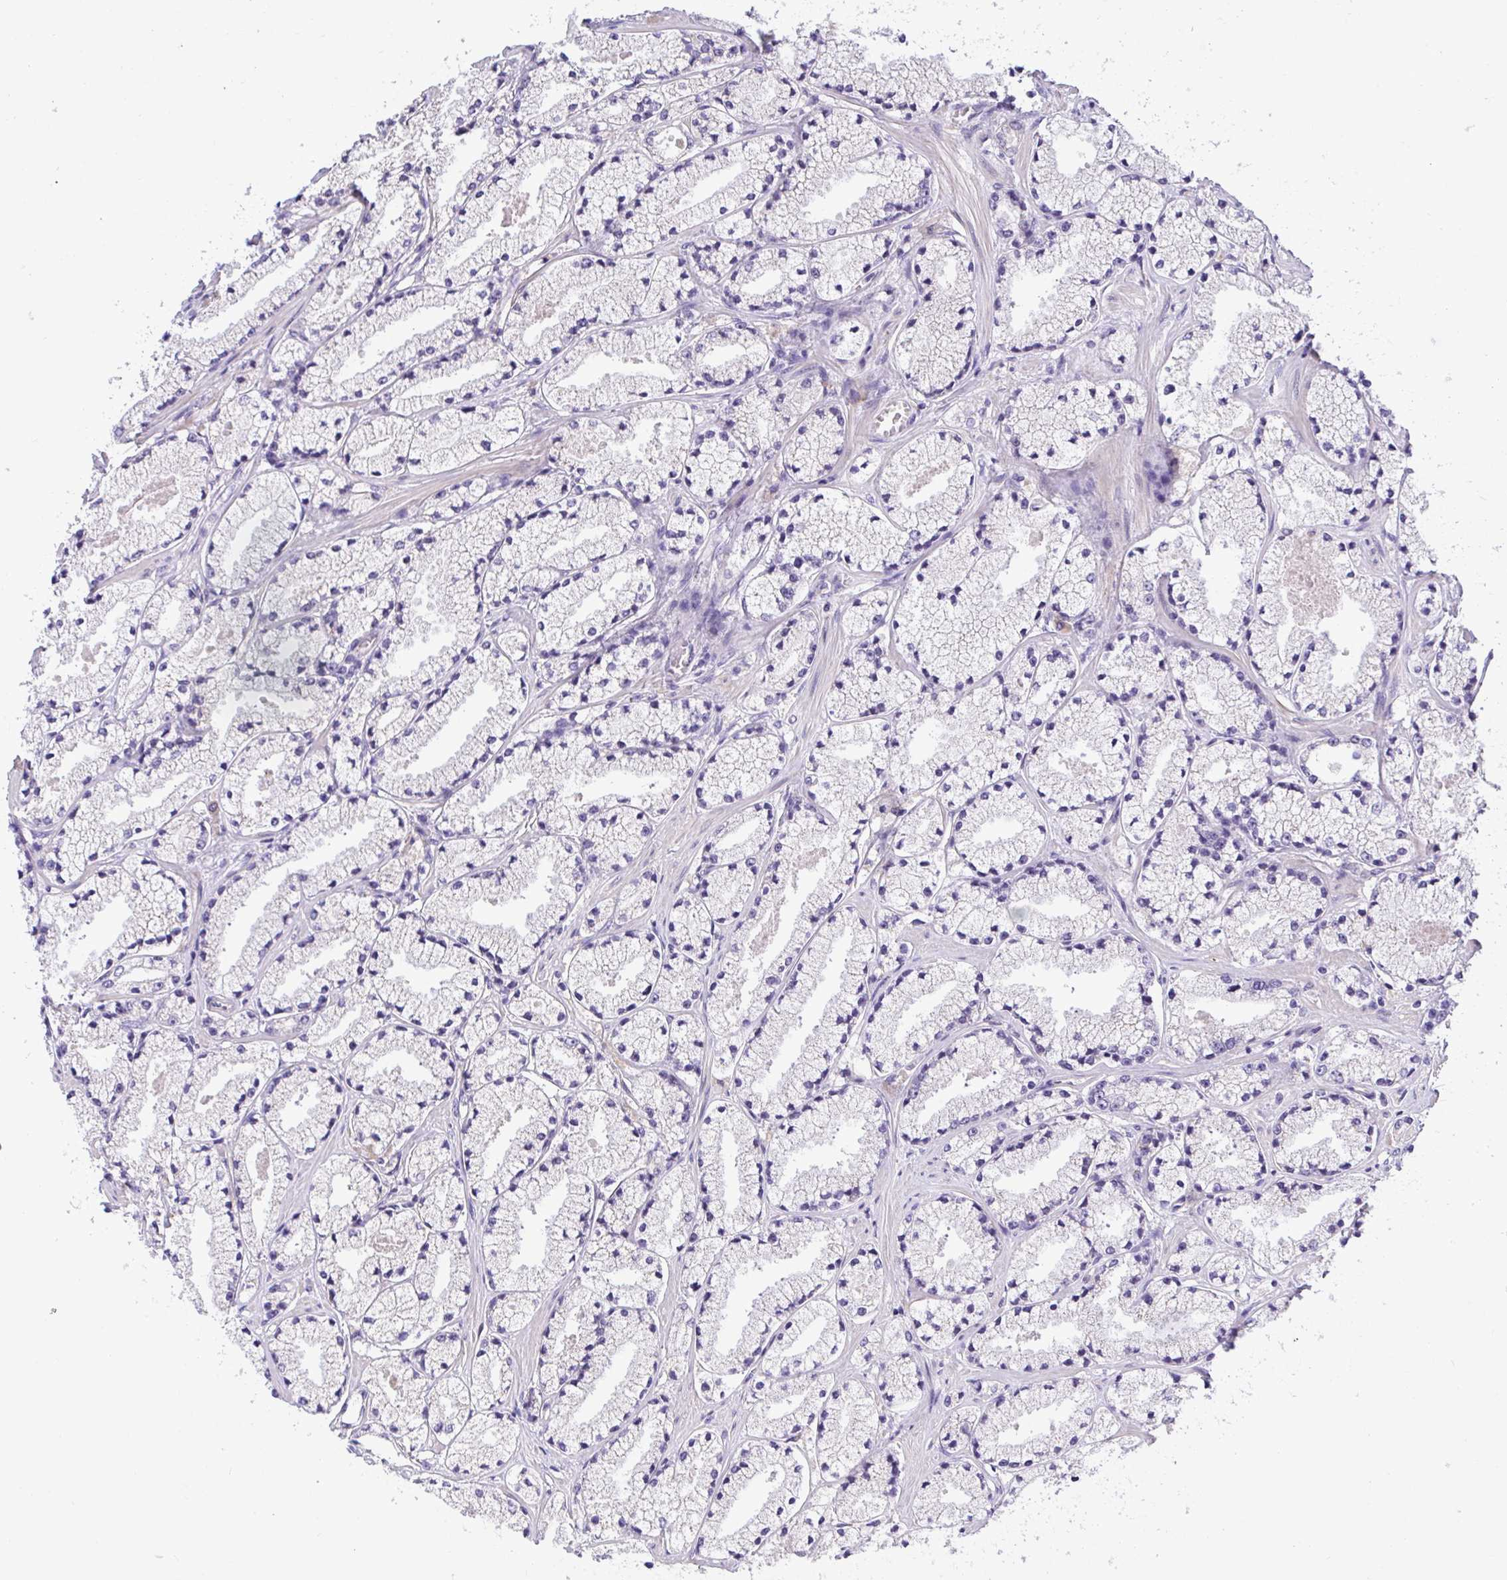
{"staining": {"intensity": "negative", "quantity": "none", "location": "none"}, "tissue": "prostate cancer", "cell_type": "Tumor cells", "image_type": "cancer", "snomed": [{"axis": "morphology", "description": "Adenocarcinoma, High grade"}, {"axis": "topography", "description": "Prostate"}], "caption": "Immunohistochemical staining of prostate cancer (adenocarcinoma (high-grade)) shows no significant positivity in tumor cells. (DAB (3,3'-diaminobenzidine) IHC visualized using brightfield microscopy, high magnification).", "gene": "XAF1", "patient": {"sex": "male", "age": 63}}